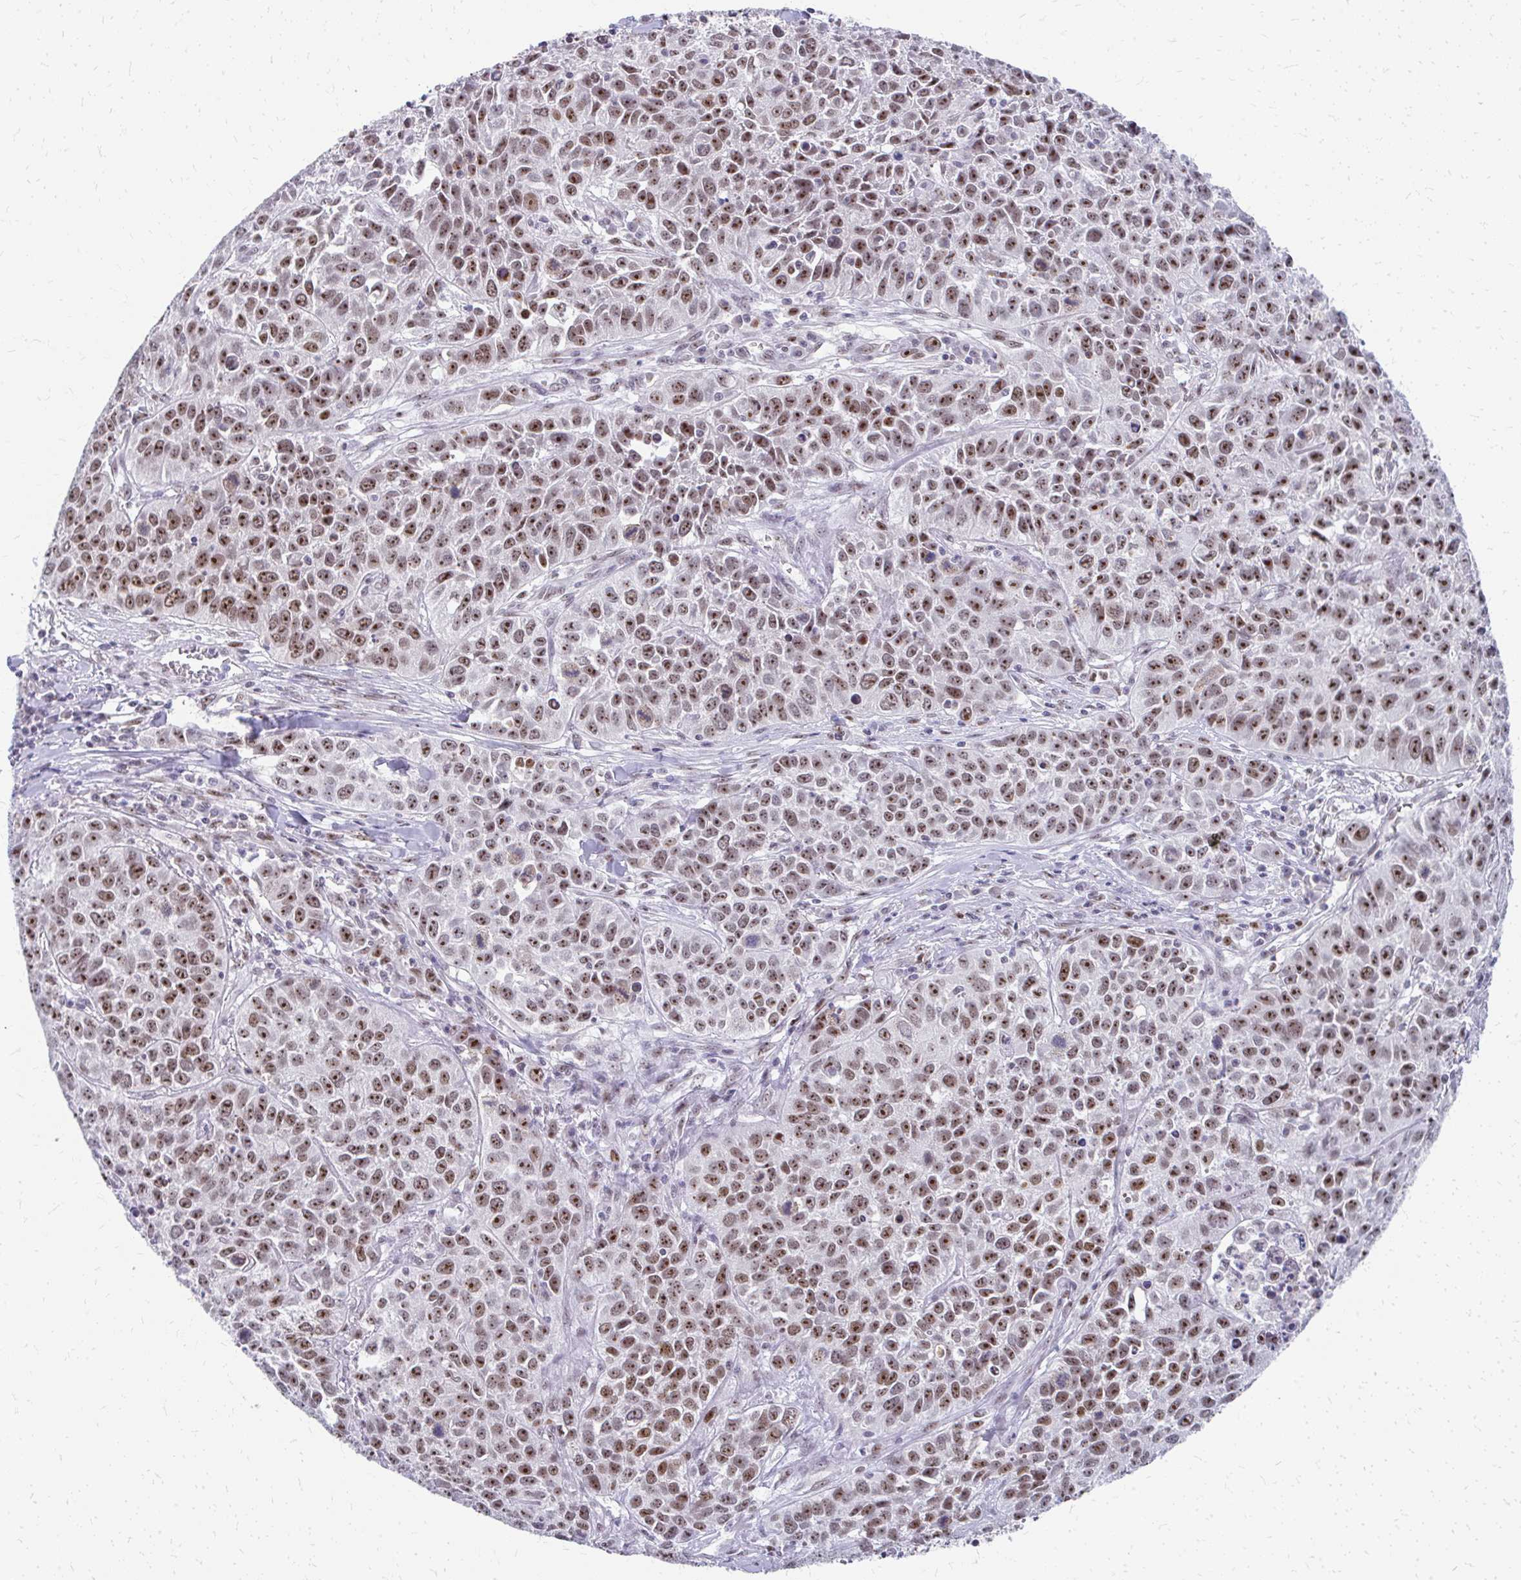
{"staining": {"intensity": "moderate", "quantity": ">75%", "location": "nuclear"}, "tissue": "lung cancer", "cell_type": "Tumor cells", "image_type": "cancer", "snomed": [{"axis": "morphology", "description": "Squamous cell carcinoma, NOS"}, {"axis": "topography", "description": "Lung"}], "caption": "Moderate nuclear expression is identified in about >75% of tumor cells in lung cancer (squamous cell carcinoma). Immunohistochemistry (ihc) stains the protein in brown and the nuclei are stained blue.", "gene": "GTF2H1", "patient": {"sex": "male", "age": 76}}